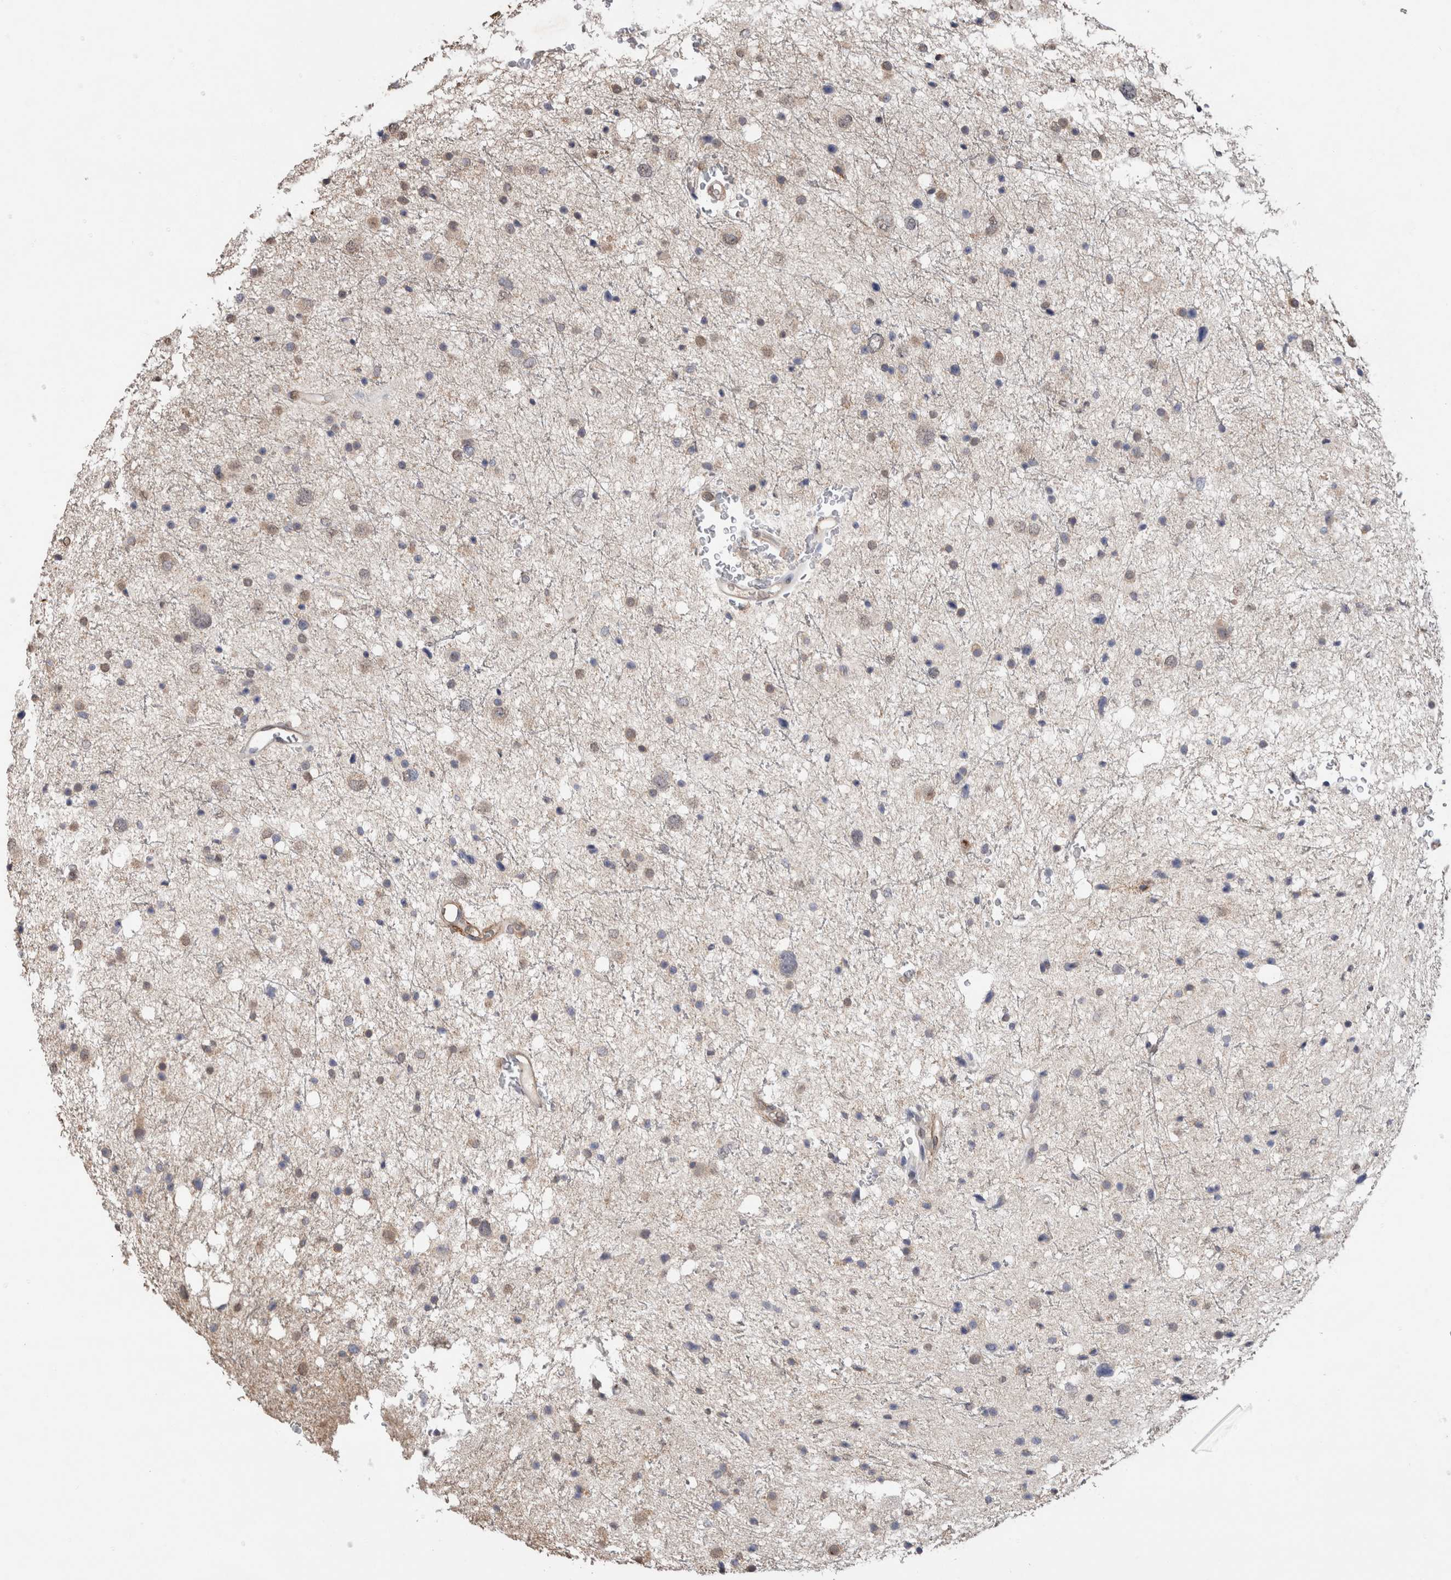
{"staining": {"intensity": "weak", "quantity": "<25%", "location": "cytoplasmic/membranous"}, "tissue": "glioma", "cell_type": "Tumor cells", "image_type": "cancer", "snomed": [{"axis": "morphology", "description": "Glioma, malignant, Low grade"}, {"axis": "topography", "description": "Brain"}], "caption": "Glioma was stained to show a protein in brown. There is no significant staining in tumor cells. Brightfield microscopy of IHC stained with DAB (brown) and hematoxylin (blue), captured at high magnification.", "gene": "S100A10", "patient": {"sex": "female", "age": 37}}